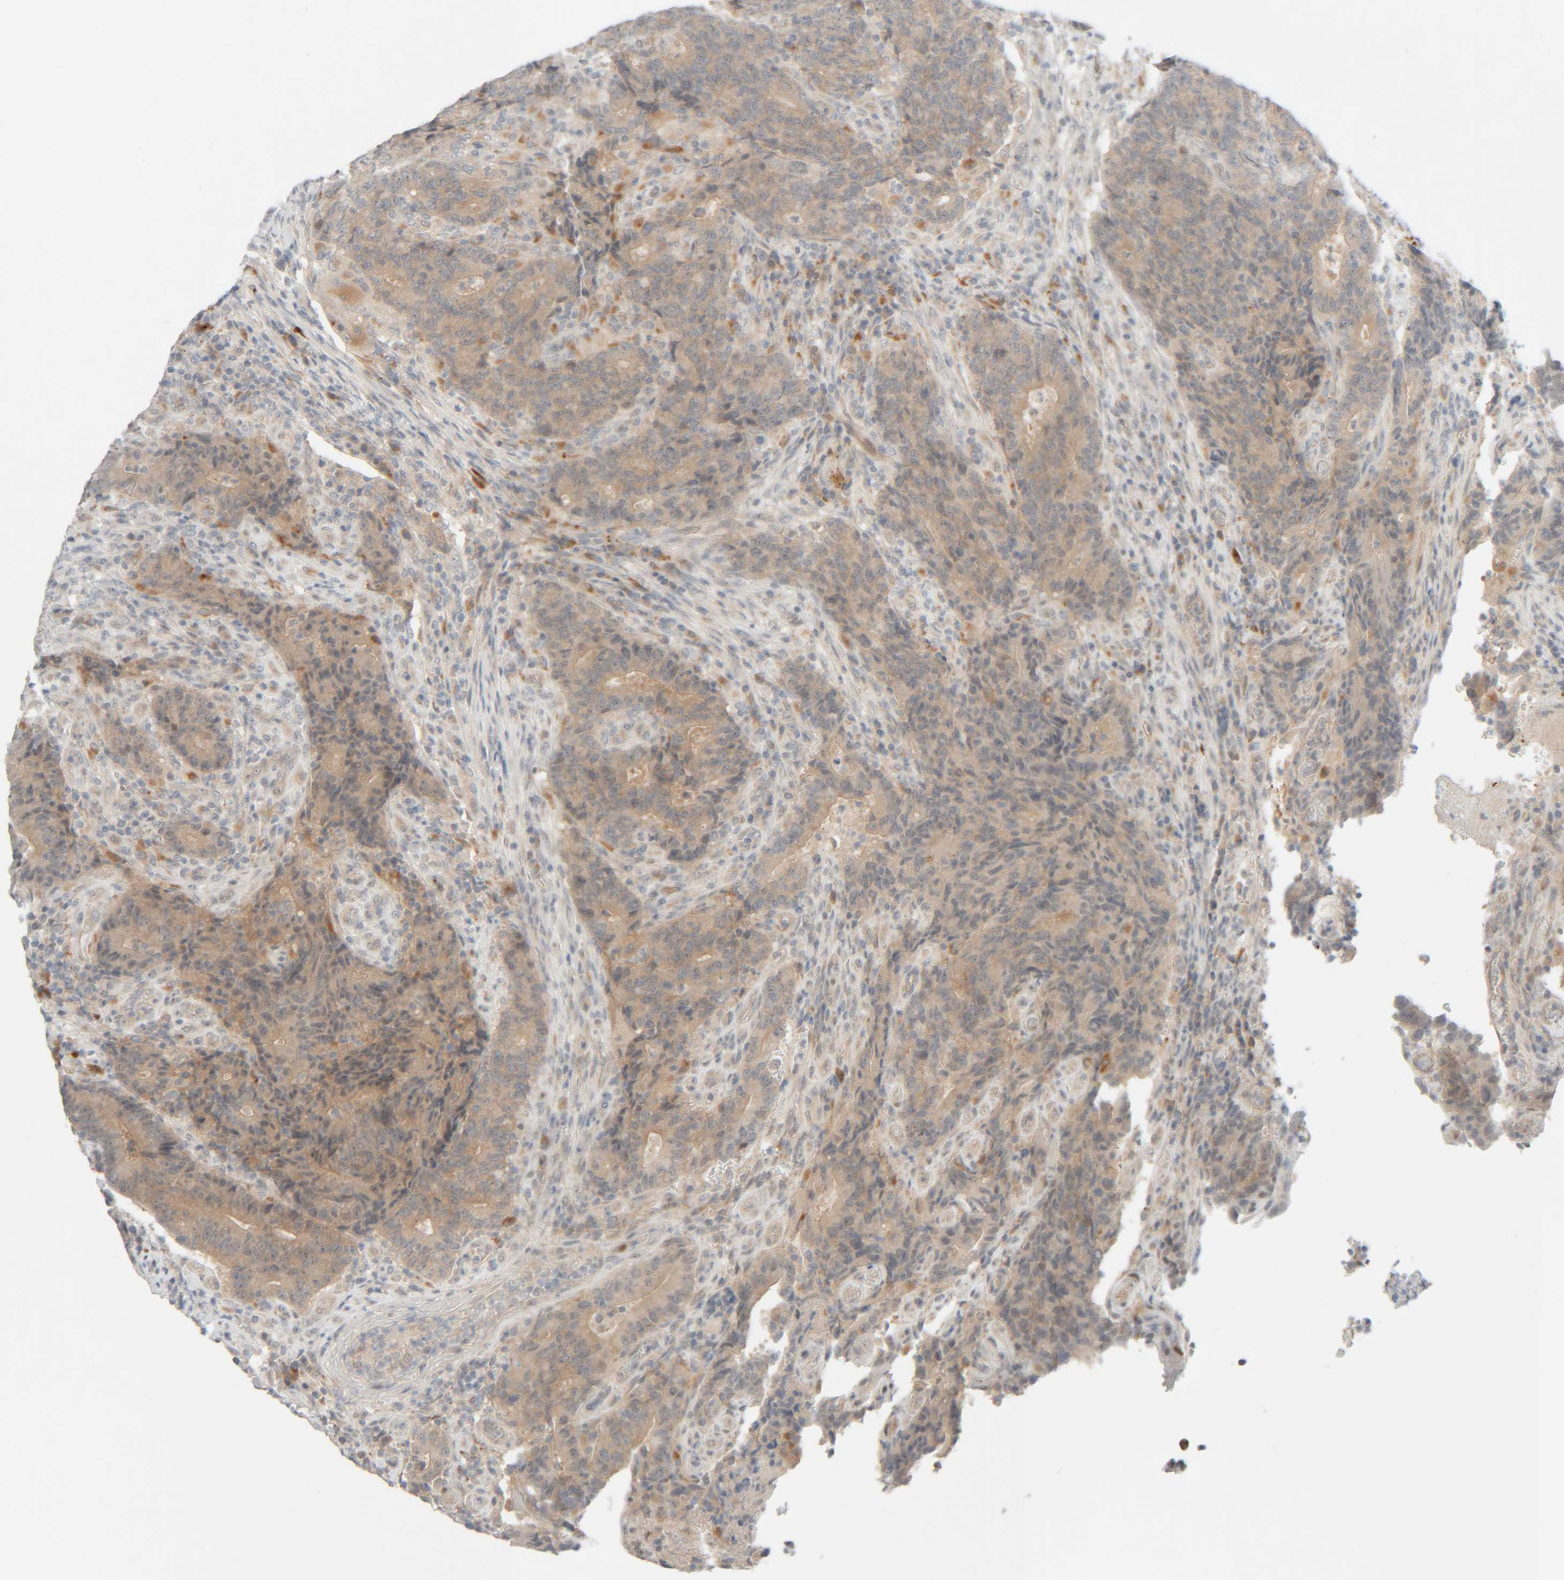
{"staining": {"intensity": "weak", "quantity": "25%-75%", "location": "cytoplasmic/membranous"}, "tissue": "colorectal cancer", "cell_type": "Tumor cells", "image_type": "cancer", "snomed": [{"axis": "morphology", "description": "Normal tissue, NOS"}, {"axis": "morphology", "description": "Adenocarcinoma, NOS"}, {"axis": "topography", "description": "Colon"}], "caption": "This micrograph demonstrates immunohistochemistry (IHC) staining of adenocarcinoma (colorectal), with low weak cytoplasmic/membranous staining in about 25%-75% of tumor cells.", "gene": "CHKA", "patient": {"sex": "female", "age": 75}}